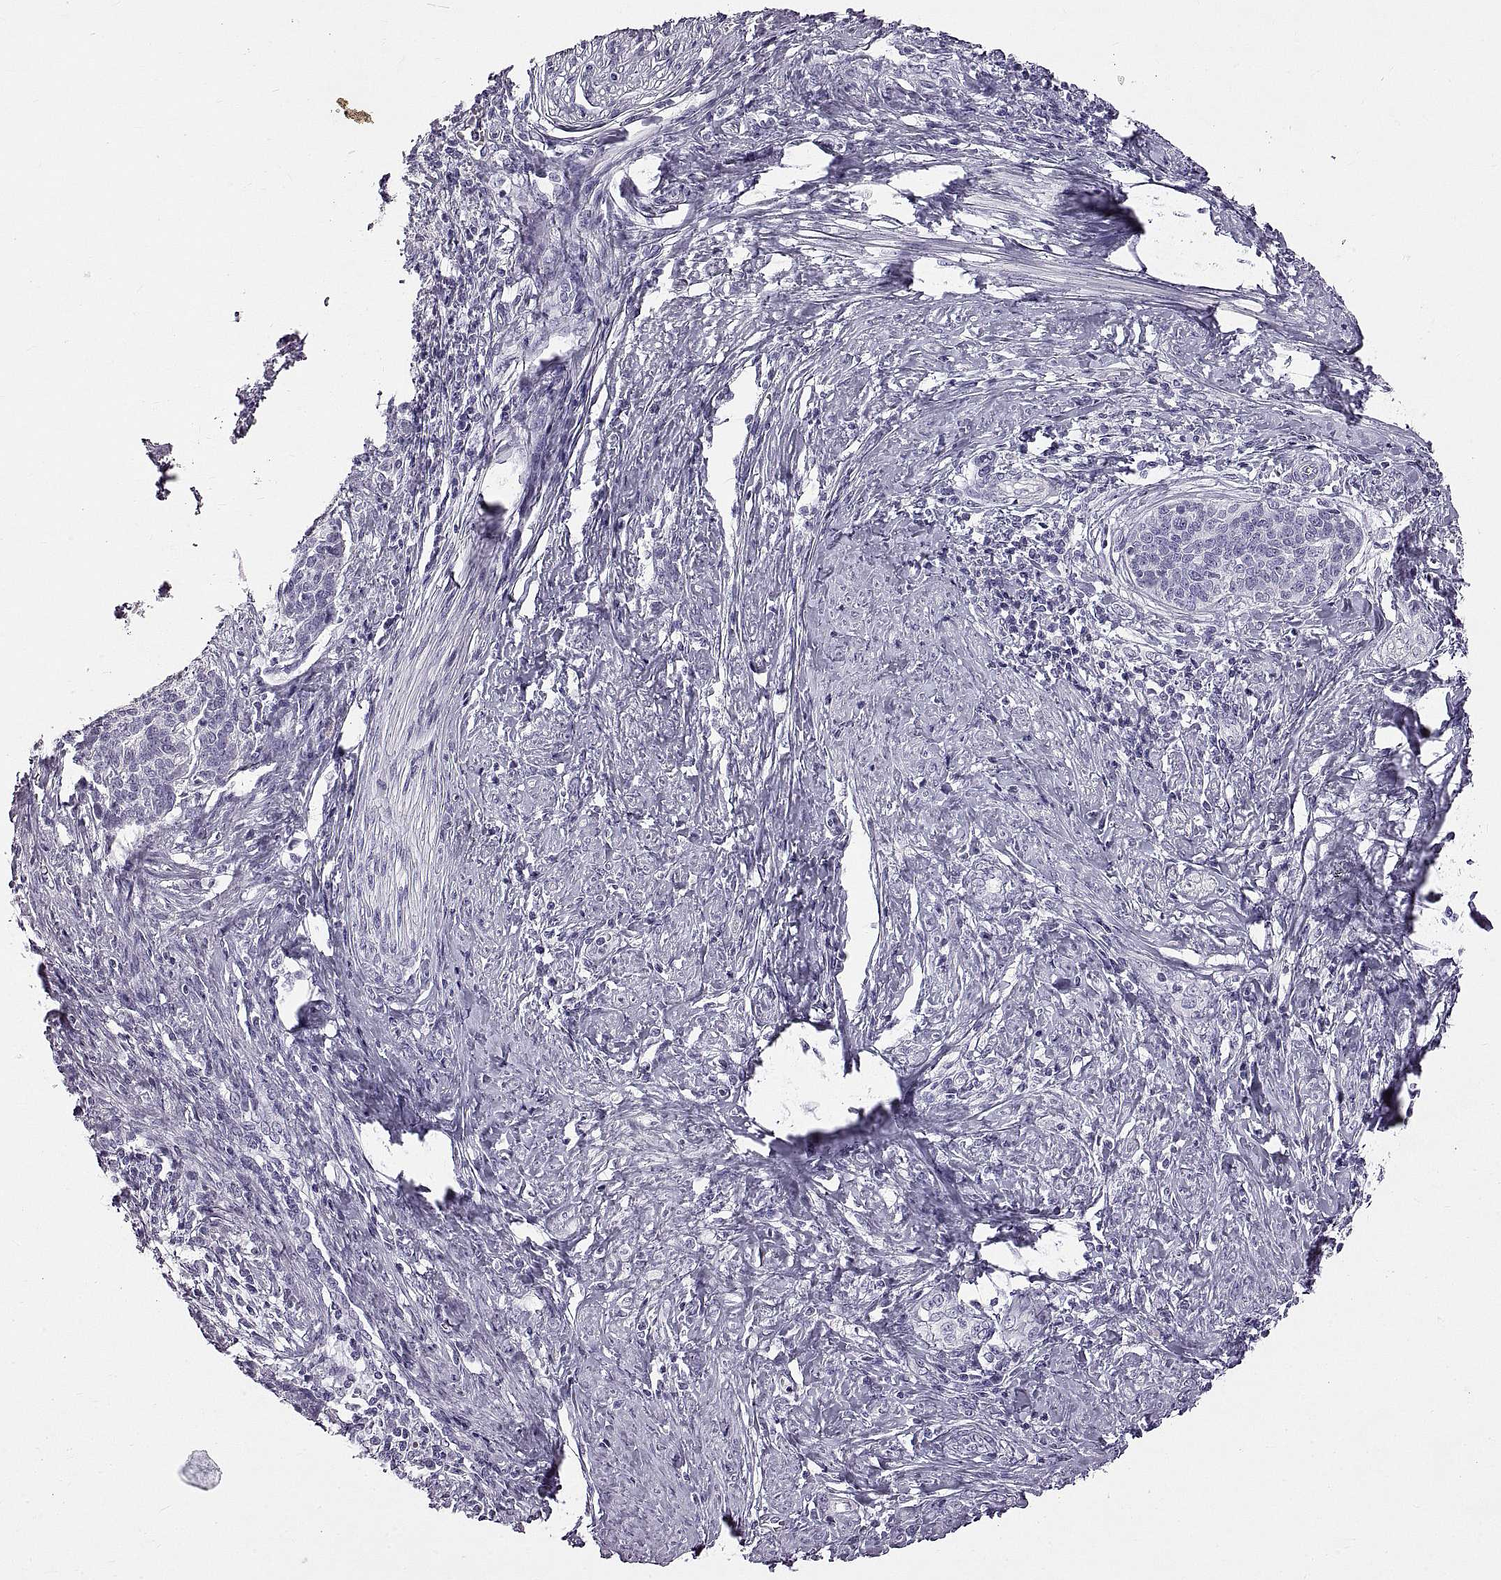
{"staining": {"intensity": "negative", "quantity": "none", "location": "none"}, "tissue": "cervical cancer", "cell_type": "Tumor cells", "image_type": "cancer", "snomed": [{"axis": "morphology", "description": "Squamous cell carcinoma, NOS"}, {"axis": "topography", "description": "Cervix"}], "caption": "High magnification brightfield microscopy of squamous cell carcinoma (cervical) stained with DAB (brown) and counterstained with hematoxylin (blue): tumor cells show no significant staining.", "gene": "WFDC8", "patient": {"sex": "female", "age": 39}}